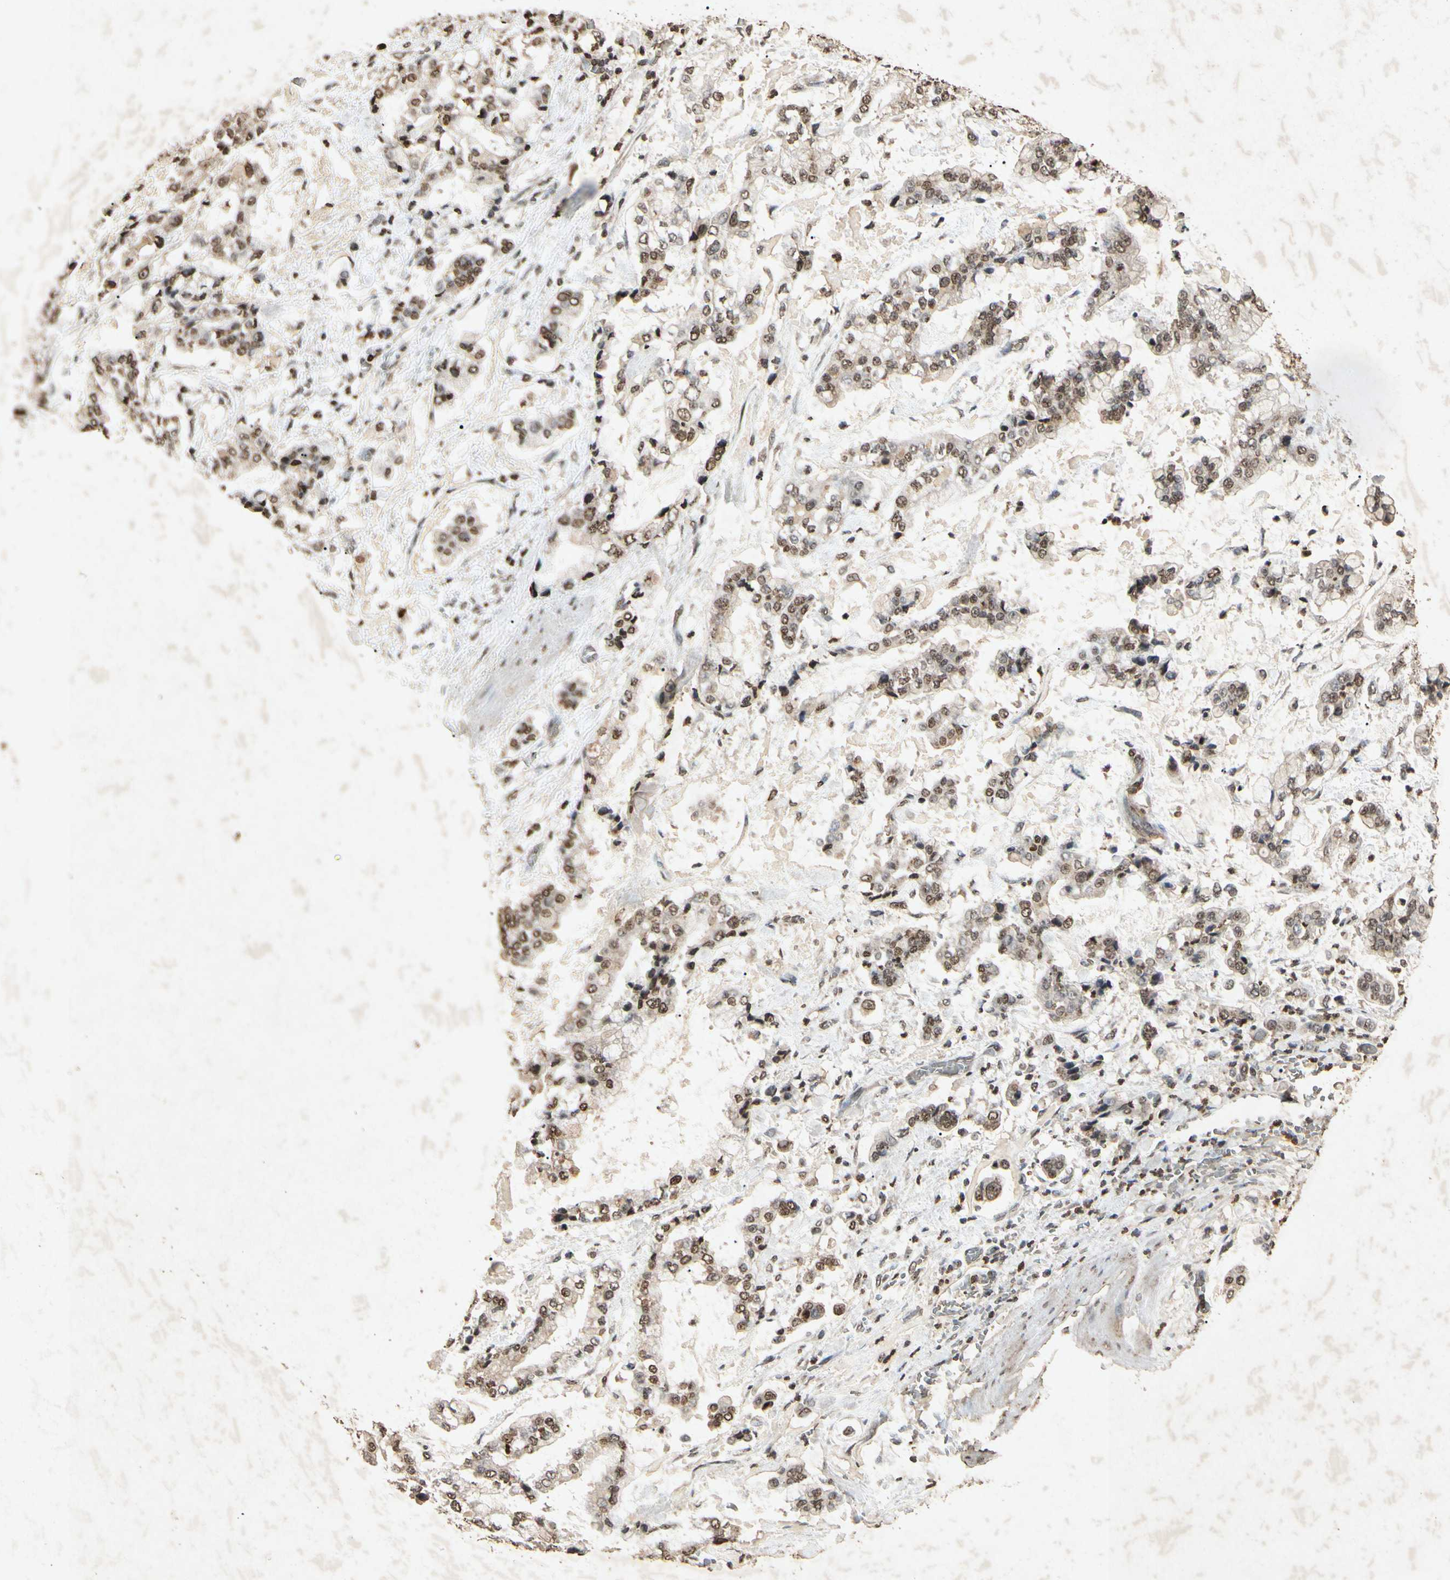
{"staining": {"intensity": "moderate", "quantity": "25%-75%", "location": "cytoplasmic/membranous,nuclear"}, "tissue": "stomach cancer", "cell_type": "Tumor cells", "image_type": "cancer", "snomed": [{"axis": "morphology", "description": "Normal tissue, NOS"}, {"axis": "morphology", "description": "Adenocarcinoma, NOS"}, {"axis": "topography", "description": "Stomach, upper"}, {"axis": "topography", "description": "Stomach"}], "caption": "Brown immunohistochemical staining in human stomach cancer (adenocarcinoma) demonstrates moderate cytoplasmic/membranous and nuclear staining in approximately 25%-75% of tumor cells.", "gene": "MSRB1", "patient": {"sex": "male", "age": 76}}